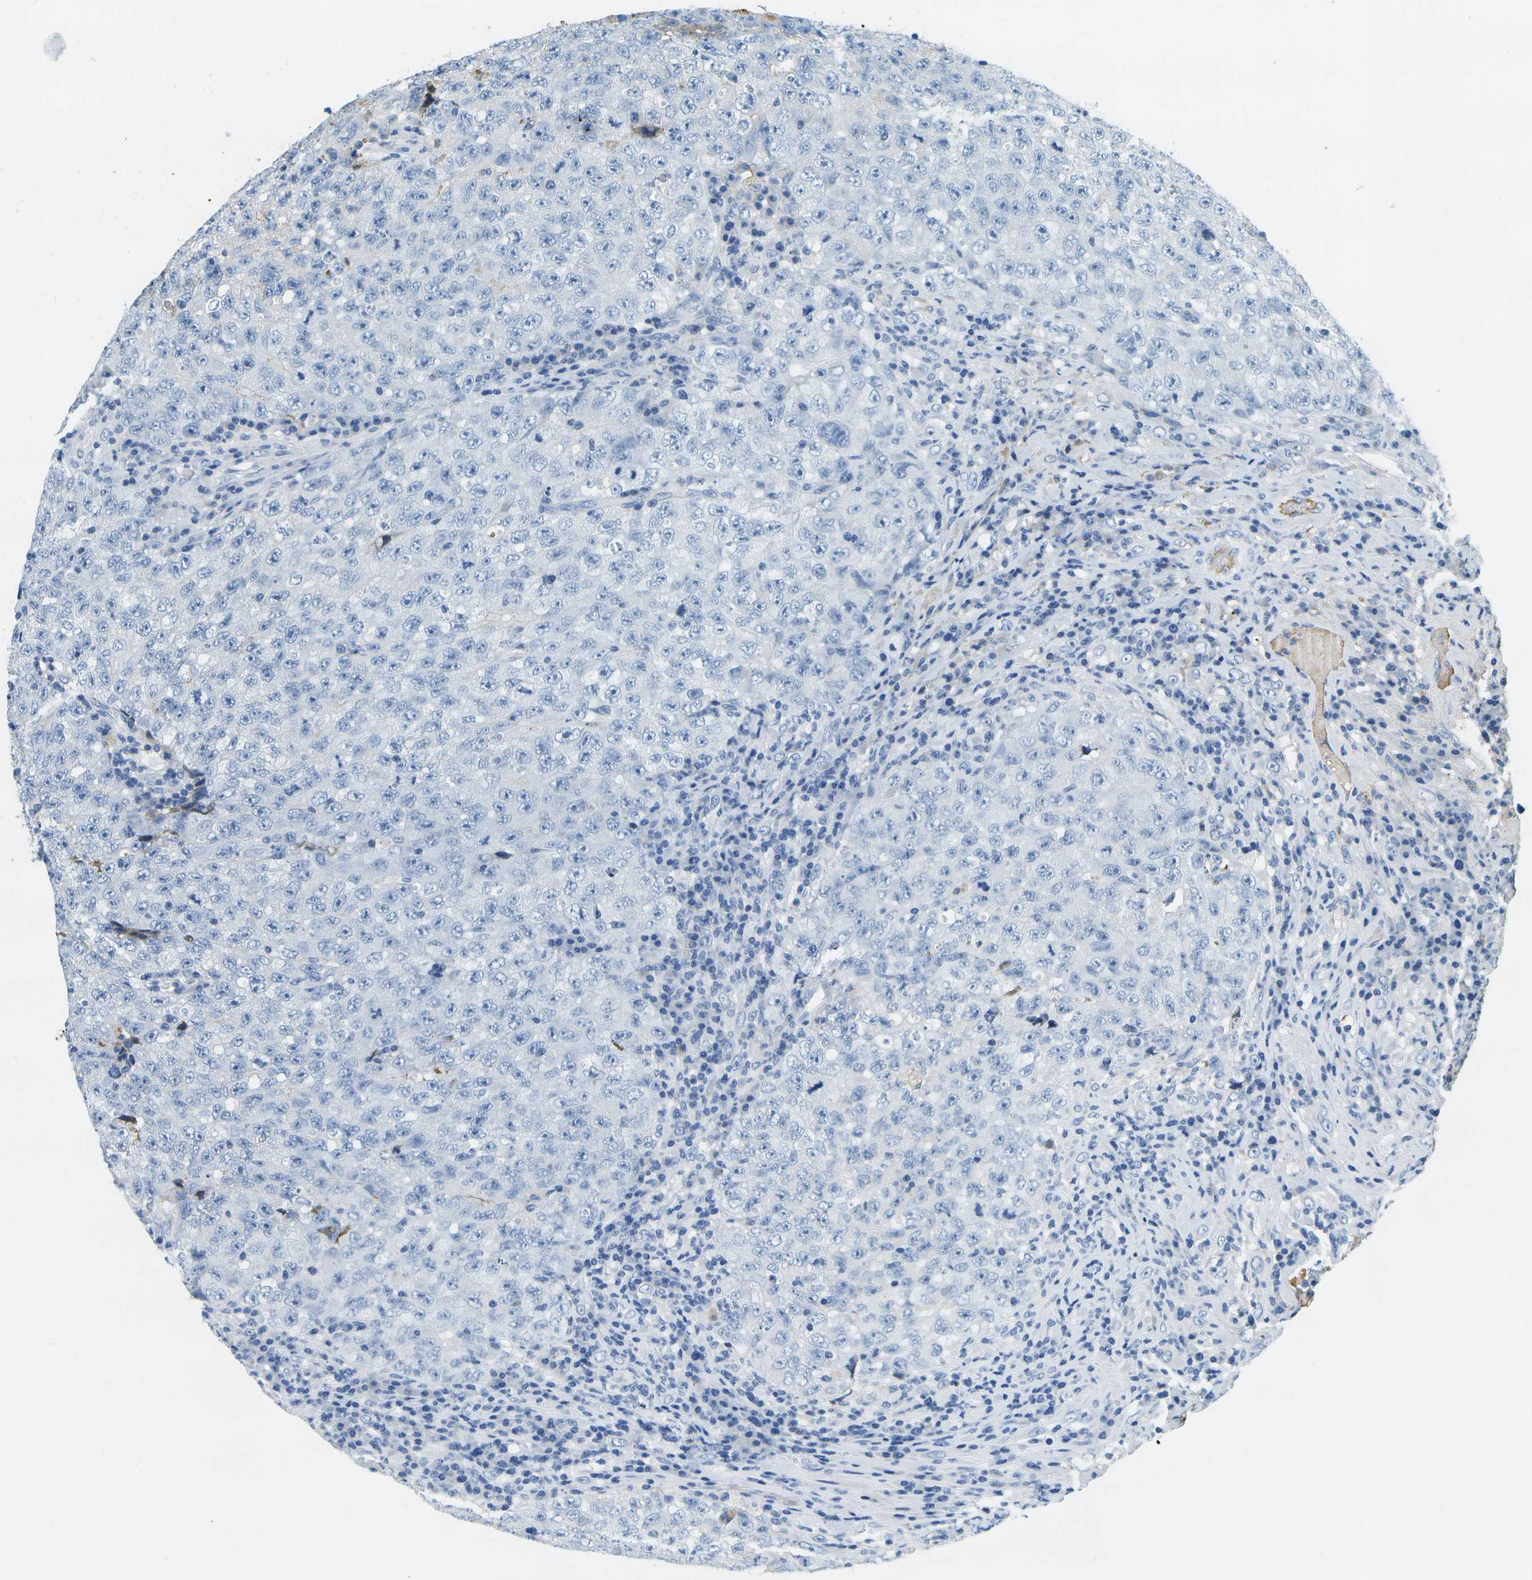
{"staining": {"intensity": "negative", "quantity": "none", "location": "none"}, "tissue": "testis cancer", "cell_type": "Tumor cells", "image_type": "cancer", "snomed": [{"axis": "morphology", "description": "Necrosis, NOS"}, {"axis": "morphology", "description": "Carcinoma, Embryonal, NOS"}, {"axis": "topography", "description": "Testis"}], "caption": "Tumor cells are negative for brown protein staining in embryonal carcinoma (testis).", "gene": "SERPINA1", "patient": {"sex": "male", "age": 19}}